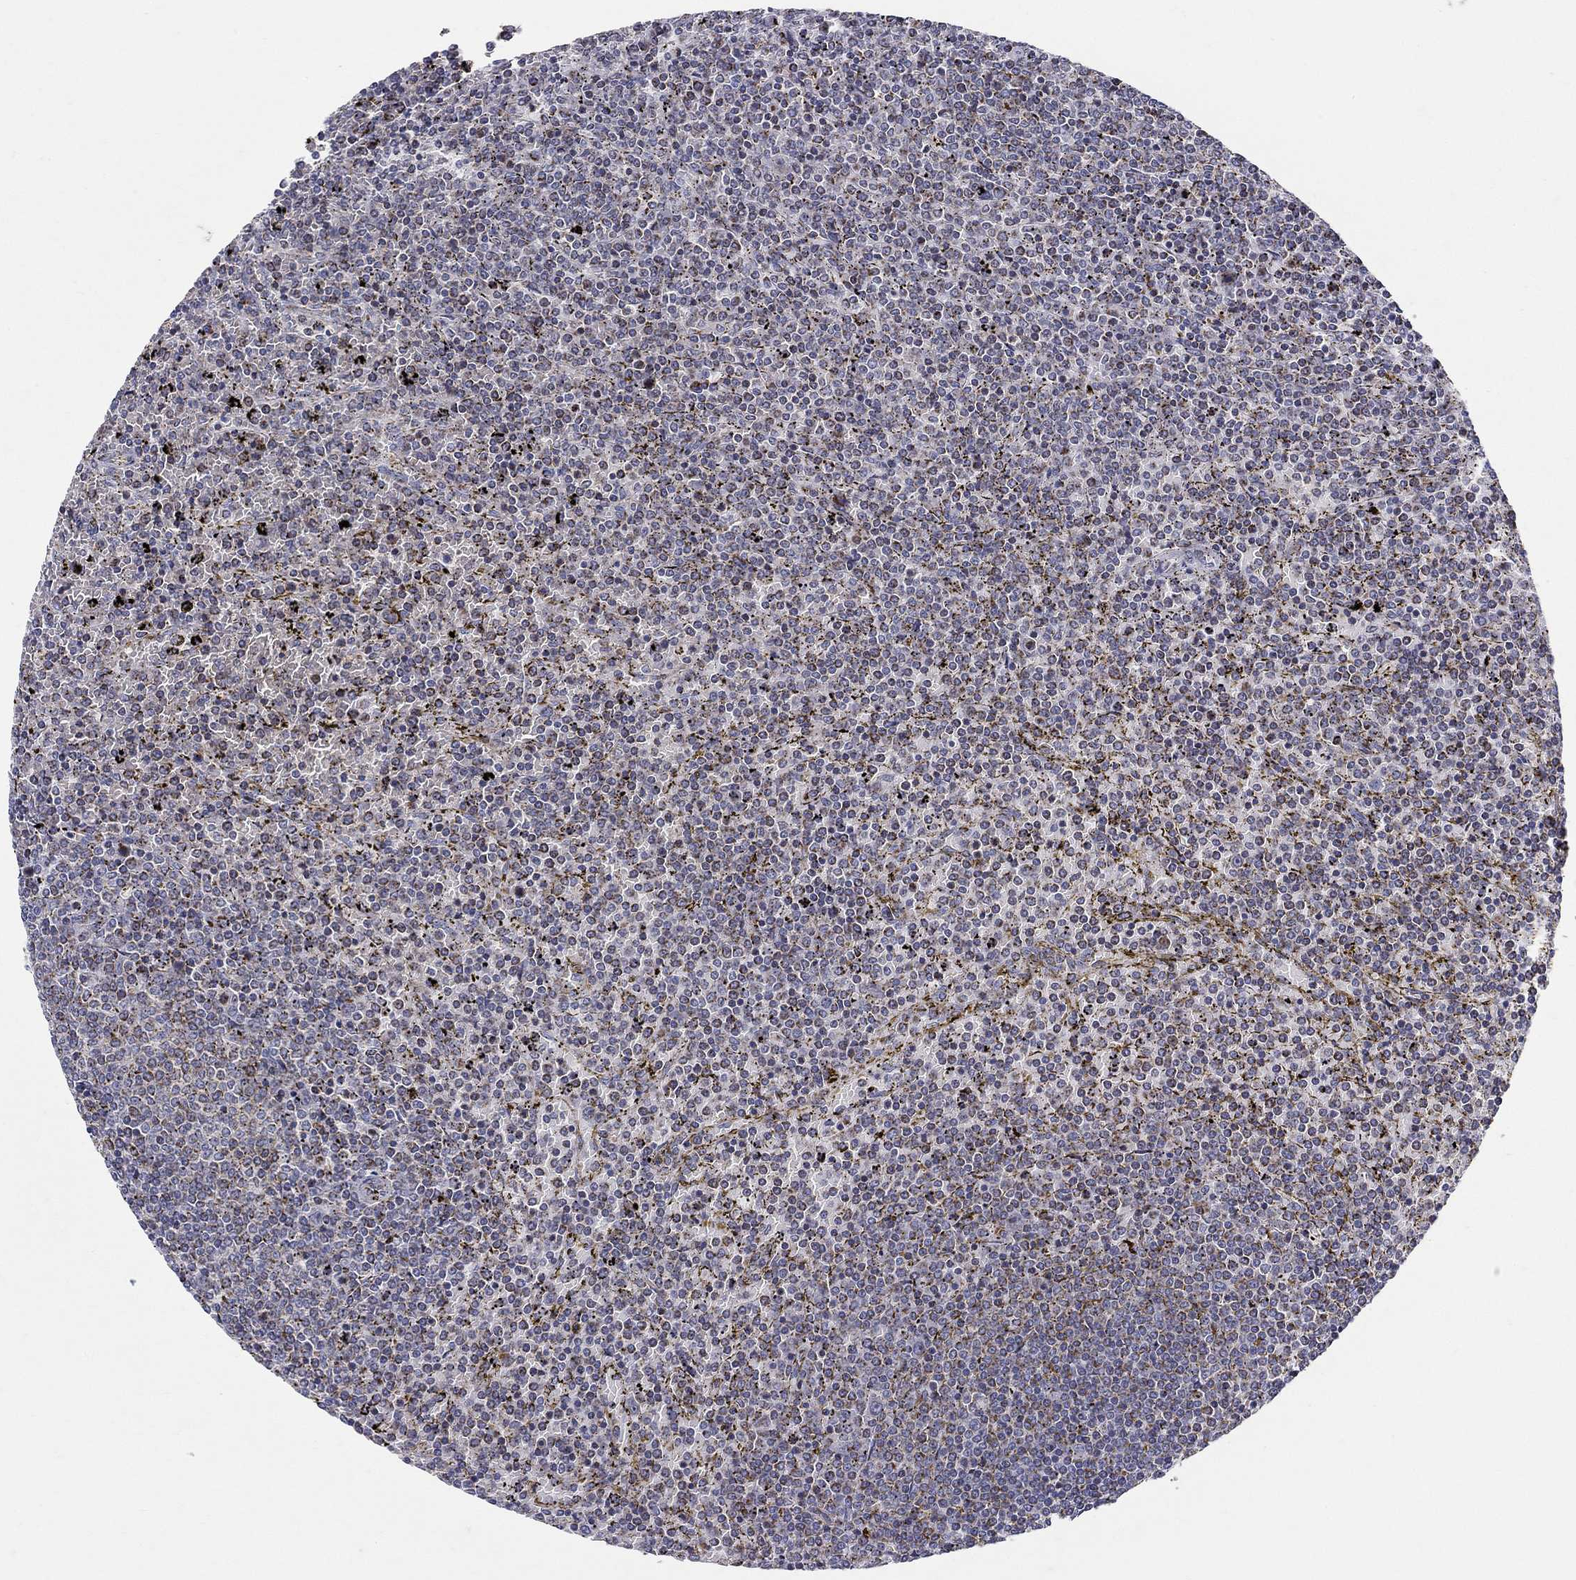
{"staining": {"intensity": "negative", "quantity": "none", "location": "none"}, "tissue": "lymphoma", "cell_type": "Tumor cells", "image_type": "cancer", "snomed": [{"axis": "morphology", "description": "Malignant lymphoma, non-Hodgkin's type, Low grade"}, {"axis": "topography", "description": "Spleen"}], "caption": "Histopathology image shows no significant protein expression in tumor cells of low-grade malignant lymphoma, non-Hodgkin's type.", "gene": "HMX2", "patient": {"sex": "female", "age": 77}}